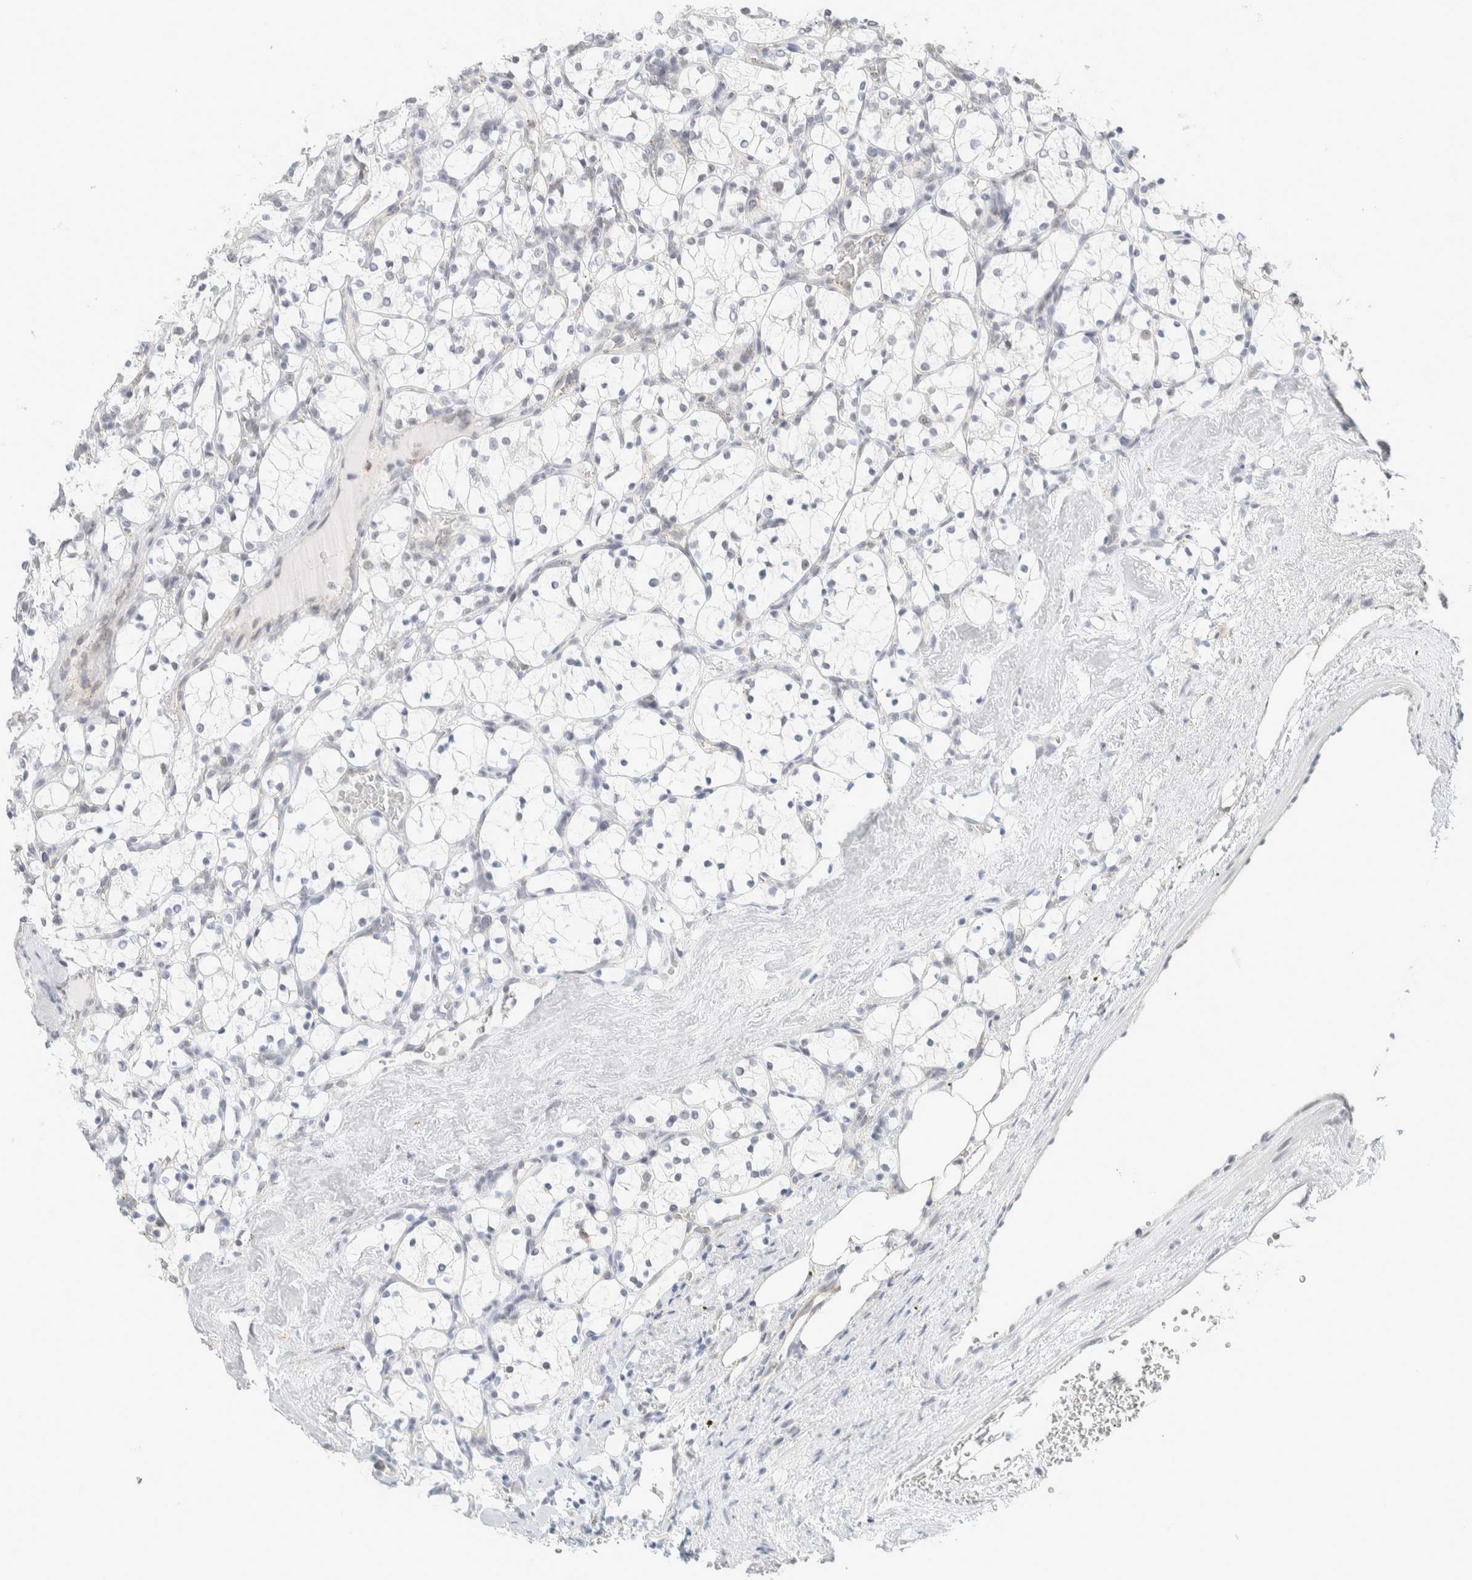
{"staining": {"intensity": "negative", "quantity": "none", "location": "none"}, "tissue": "renal cancer", "cell_type": "Tumor cells", "image_type": "cancer", "snomed": [{"axis": "morphology", "description": "Adenocarcinoma, NOS"}, {"axis": "topography", "description": "Kidney"}], "caption": "Tumor cells are negative for protein expression in human renal cancer.", "gene": "CDH17", "patient": {"sex": "female", "age": 69}}